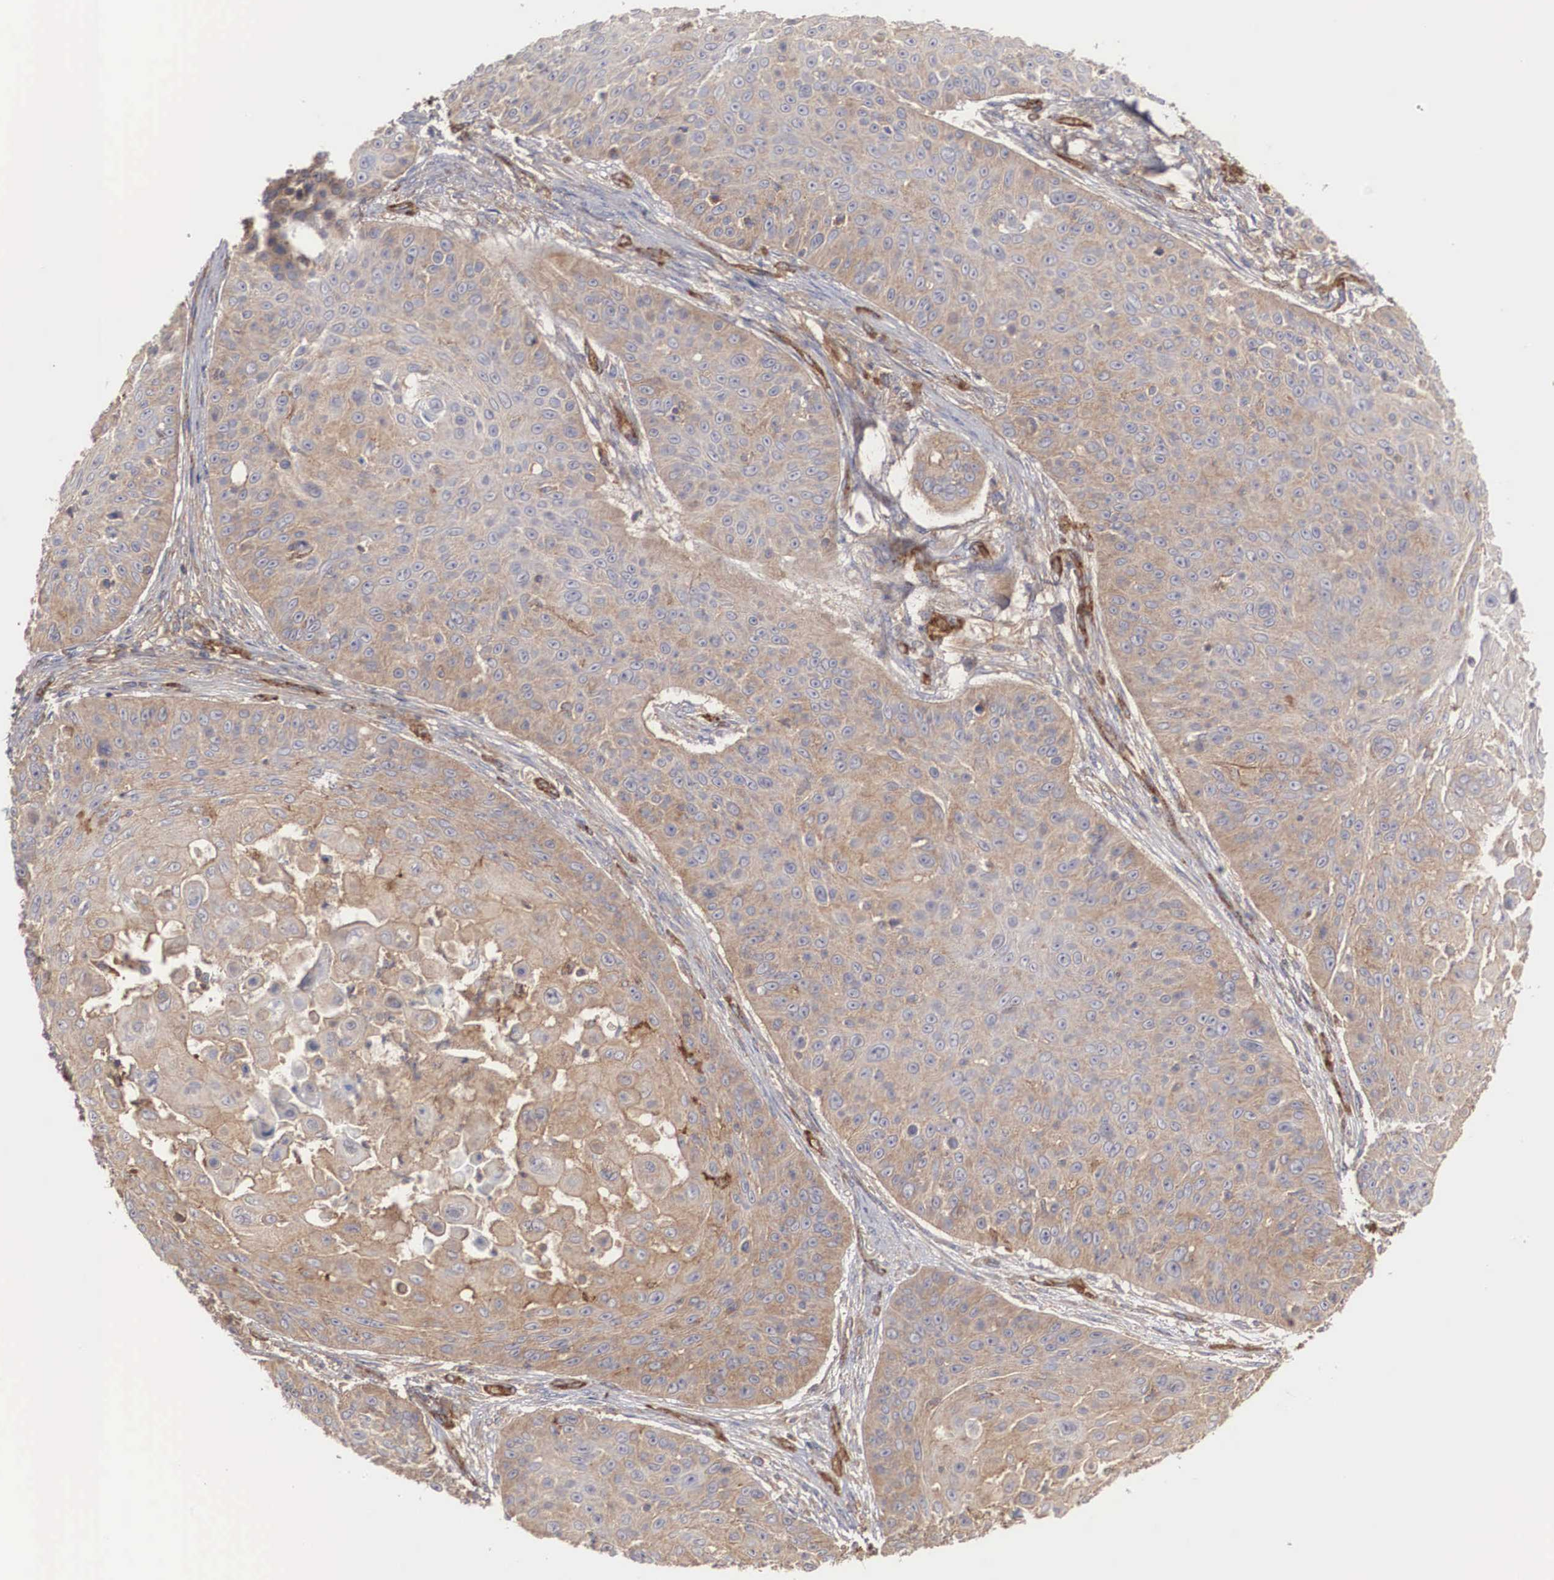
{"staining": {"intensity": "moderate", "quantity": "25%-75%", "location": "cytoplasmic/membranous"}, "tissue": "skin cancer", "cell_type": "Tumor cells", "image_type": "cancer", "snomed": [{"axis": "morphology", "description": "Squamous cell carcinoma, NOS"}, {"axis": "topography", "description": "Skin"}], "caption": "Protein positivity by immunohistochemistry (IHC) displays moderate cytoplasmic/membranous positivity in approximately 25%-75% of tumor cells in skin squamous cell carcinoma.", "gene": "ARMCX4", "patient": {"sex": "male", "age": 82}}